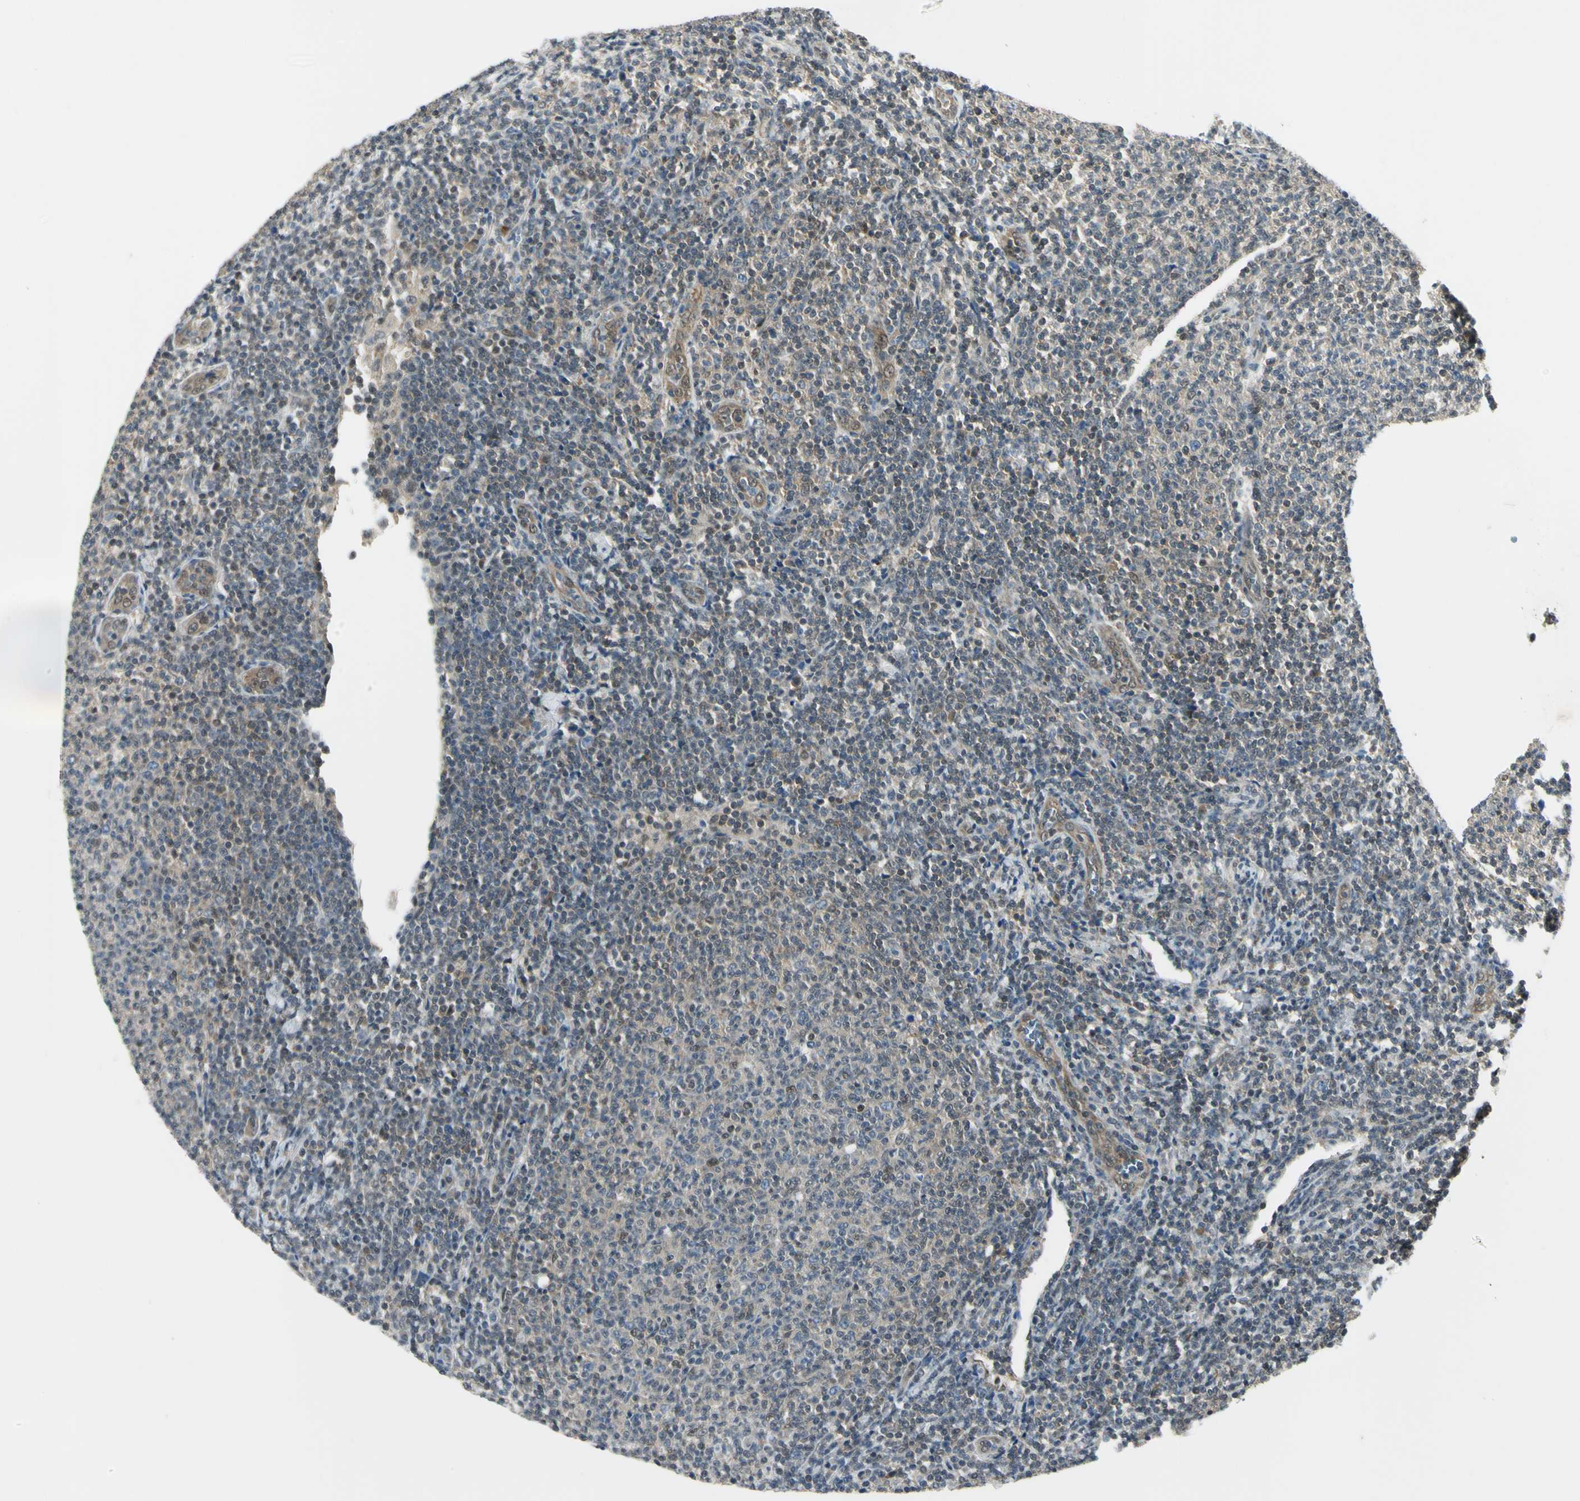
{"staining": {"intensity": "weak", "quantity": "25%-75%", "location": "cytoplasmic/membranous"}, "tissue": "lymphoma", "cell_type": "Tumor cells", "image_type": "cancer", "snomed": [{"axis": "morphology", "description": "Malignant lymphoma, non-Hodgkin's type, Low grade"}, {"axis": "topography", "description": "Lymph node"}], "caption": "Protein expression analysis of low-grade malignant lymphoma, non-Hodgkin's type demonstrates weak cytoplasmic/membranous staining in approximately 25%-75% of tumor cells.", "gene": "PSMD5", "patient": {"sex": "male", "age": 66}}